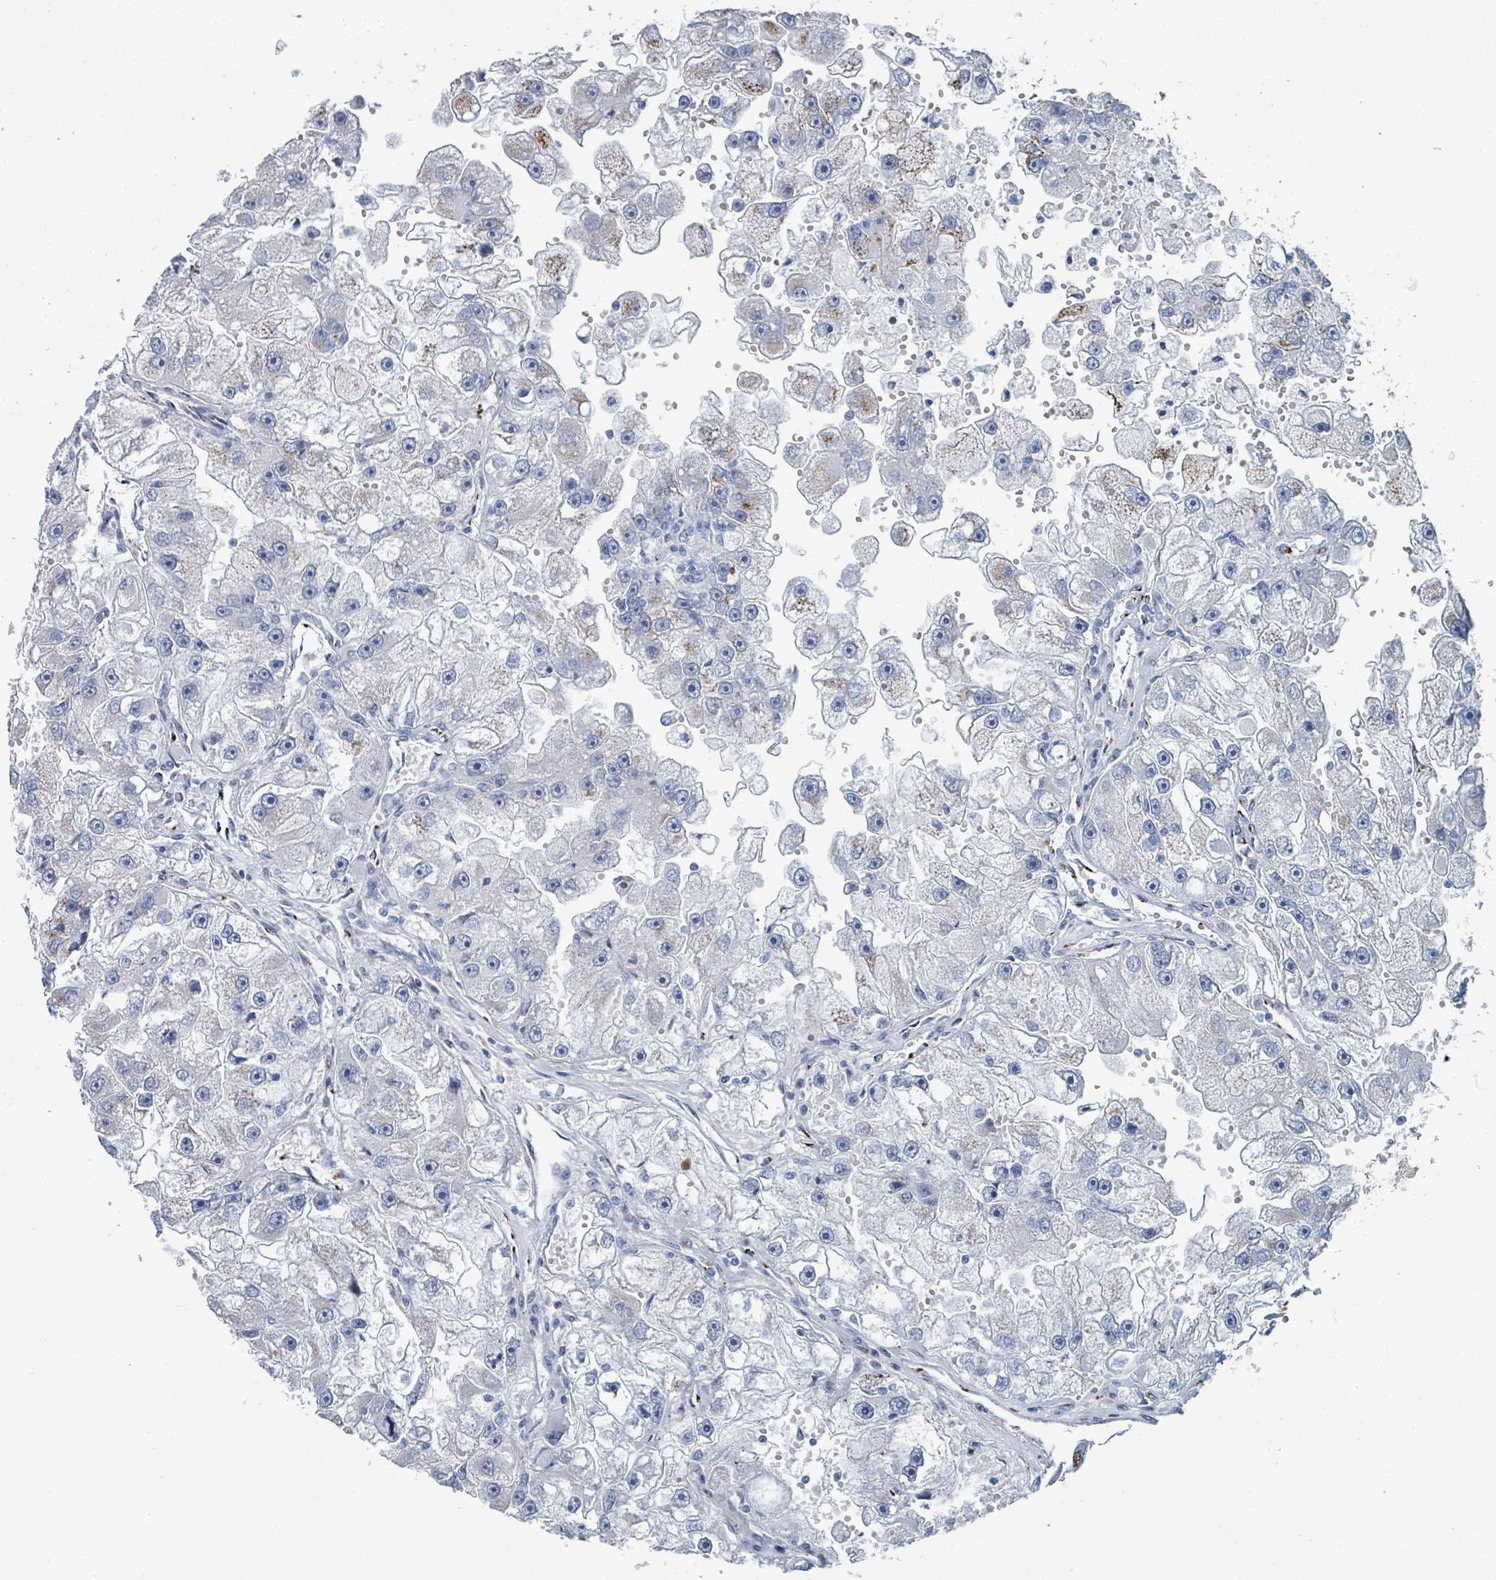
{"staining": {"intensity": "negative", "quantity": "none", "location": "none"}, "tissue": "renal cancer", "cell_type": "Tumor cells", "image_type": "cancer", "snomed": [{"axis": "morphology", "description": "Adenocarcinoma, NOS"}, {"axis": "topography", "description": "Kidney"}], "caption": "Immunohistochemistry of adenocarcinoma (renal) displays no expression in tumor cells.", "gene": "DCAF5", "patient": {"sex": "male", "age": 63}}